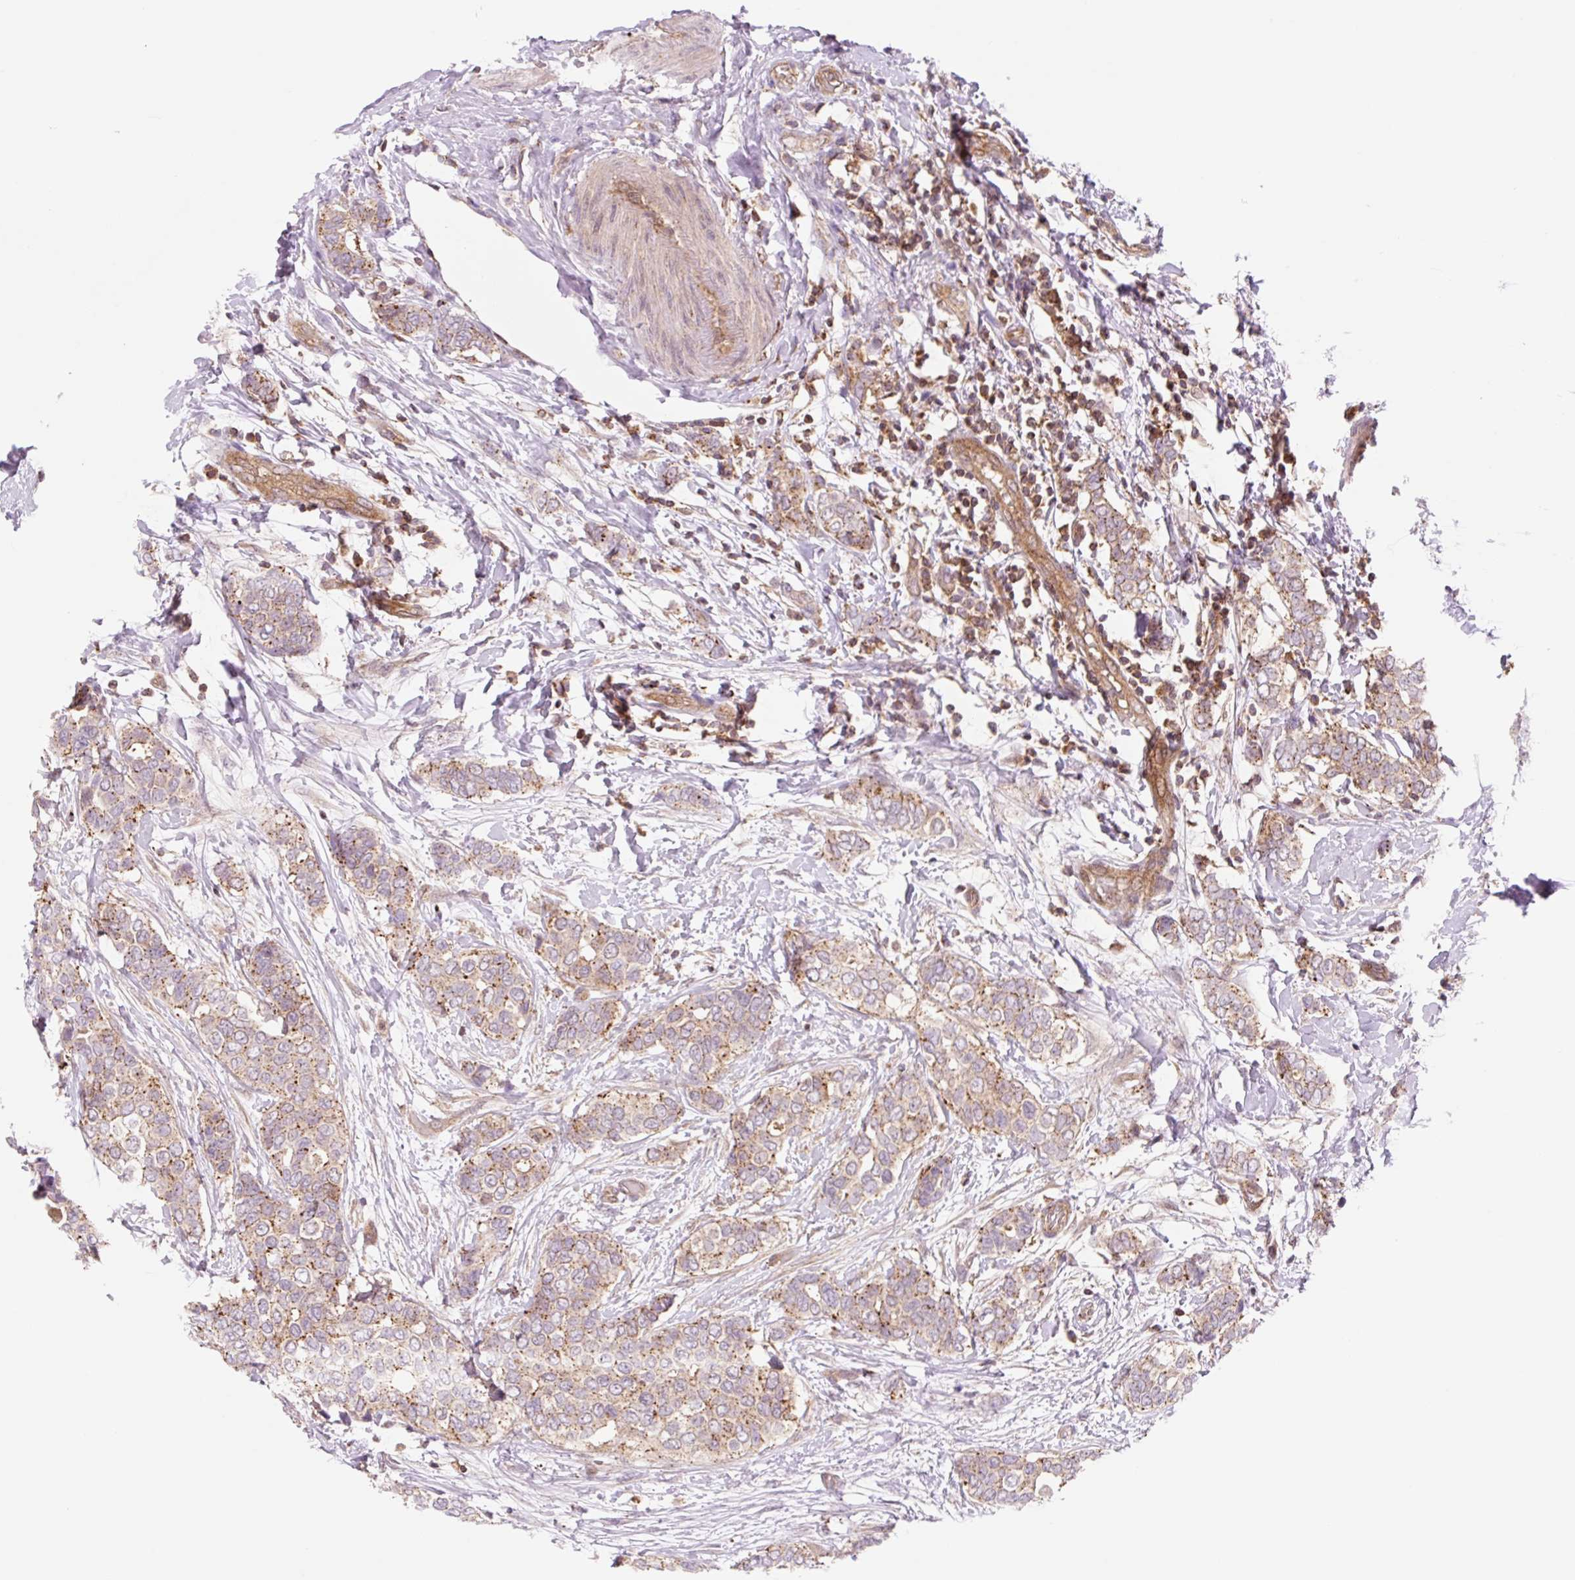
{"staining": {"intensity": "moderate", "quantity": "25%-75%", "location": "cytoplasmic/membranous"}, "tissue": "breast cancer", "cell_type": "Tumor cells", "image_type": "cancer", "snomed": [{"axis": "morphology", "description": "Lobular carcinoma"}, {"axis": "topography", "description": "Breast"}], "caption": "This photomicrograph exhibits lobular carcinoma (breast) stained with immunohistochemistry (IHC) to label a protein in brown. The cytoplasmic/membranous of tumor cells show moderate positivity for the protein. Nuclei are counter-stained blue.", "gene": "VPS4A", "patient": {"sex": "female", "age": 51}}